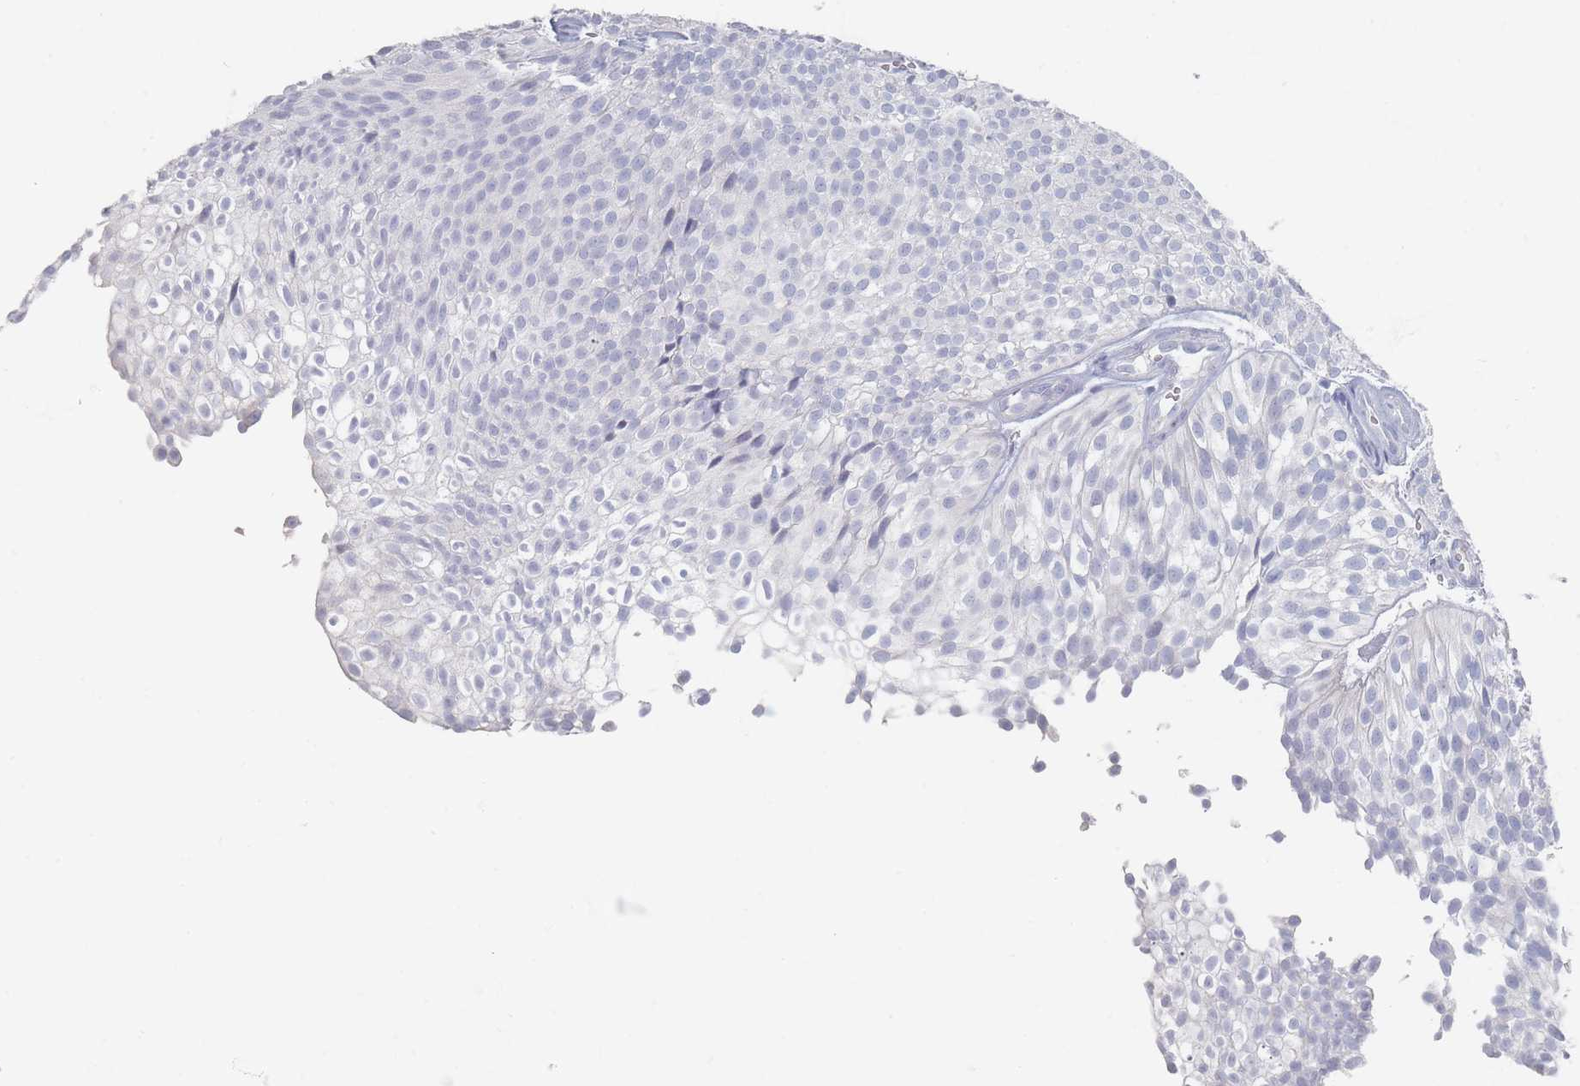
{"staining": {"intensity": "negative", "quantity": "none", "location": "none"}, "tissue": "urothelial cancer", "cell_type": "Tumor cells", "image_type": "cancer", "snomed": [{"axis": "morphology", "description": "Urothelial carcinoma, Low grade"}, {"axis": "topography", "description": "Urinary bladder"}], "caption": "Human urothelial carcinoma (low-grade) stained for a protein using immunohistochemistry reveals no positivity in tumor cells.", "gene": "CD37", "patient": {"sex": "male", "age": 91}}